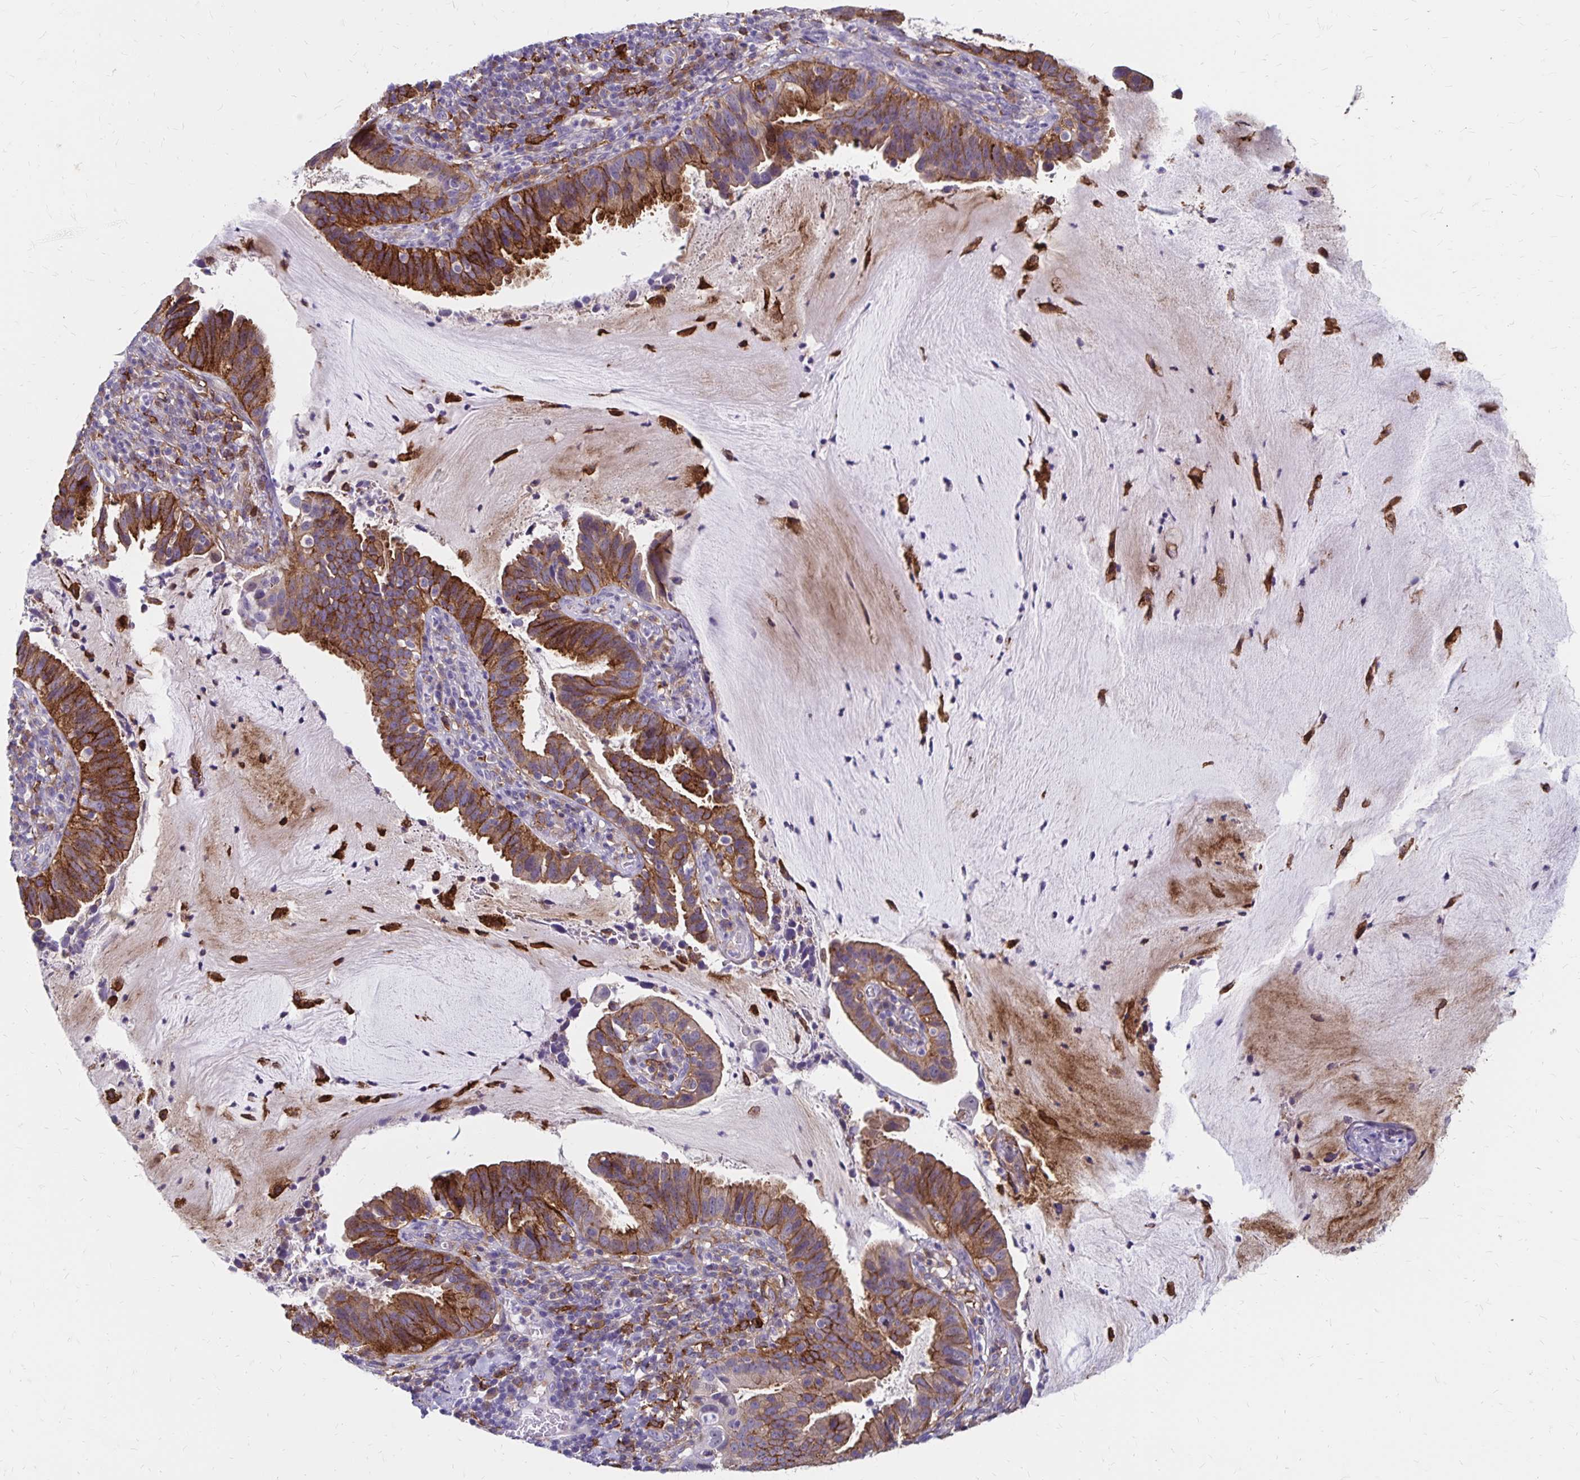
{"staining": {"intensity": "moderate", "quantity": ">75%", "location": "cytoplasmic/membranous"}, "tissue": "cervical cancer", "cell_type": "Tumor cells", "image_type": "cancer", "snomed": [{"axis": "morphology", "description": "Adenocarcinoma, NOS"}, {"axis": "topography", "description": "Cervix"}], "caption": "Tumor cells demonstrate medium levels of moderate cytoplasmic/membranous positivity in about >75% of cells in cervical adenocarcinoma.", "gene": "TNS3", "patient": {"sex": "female", "age": 34}}